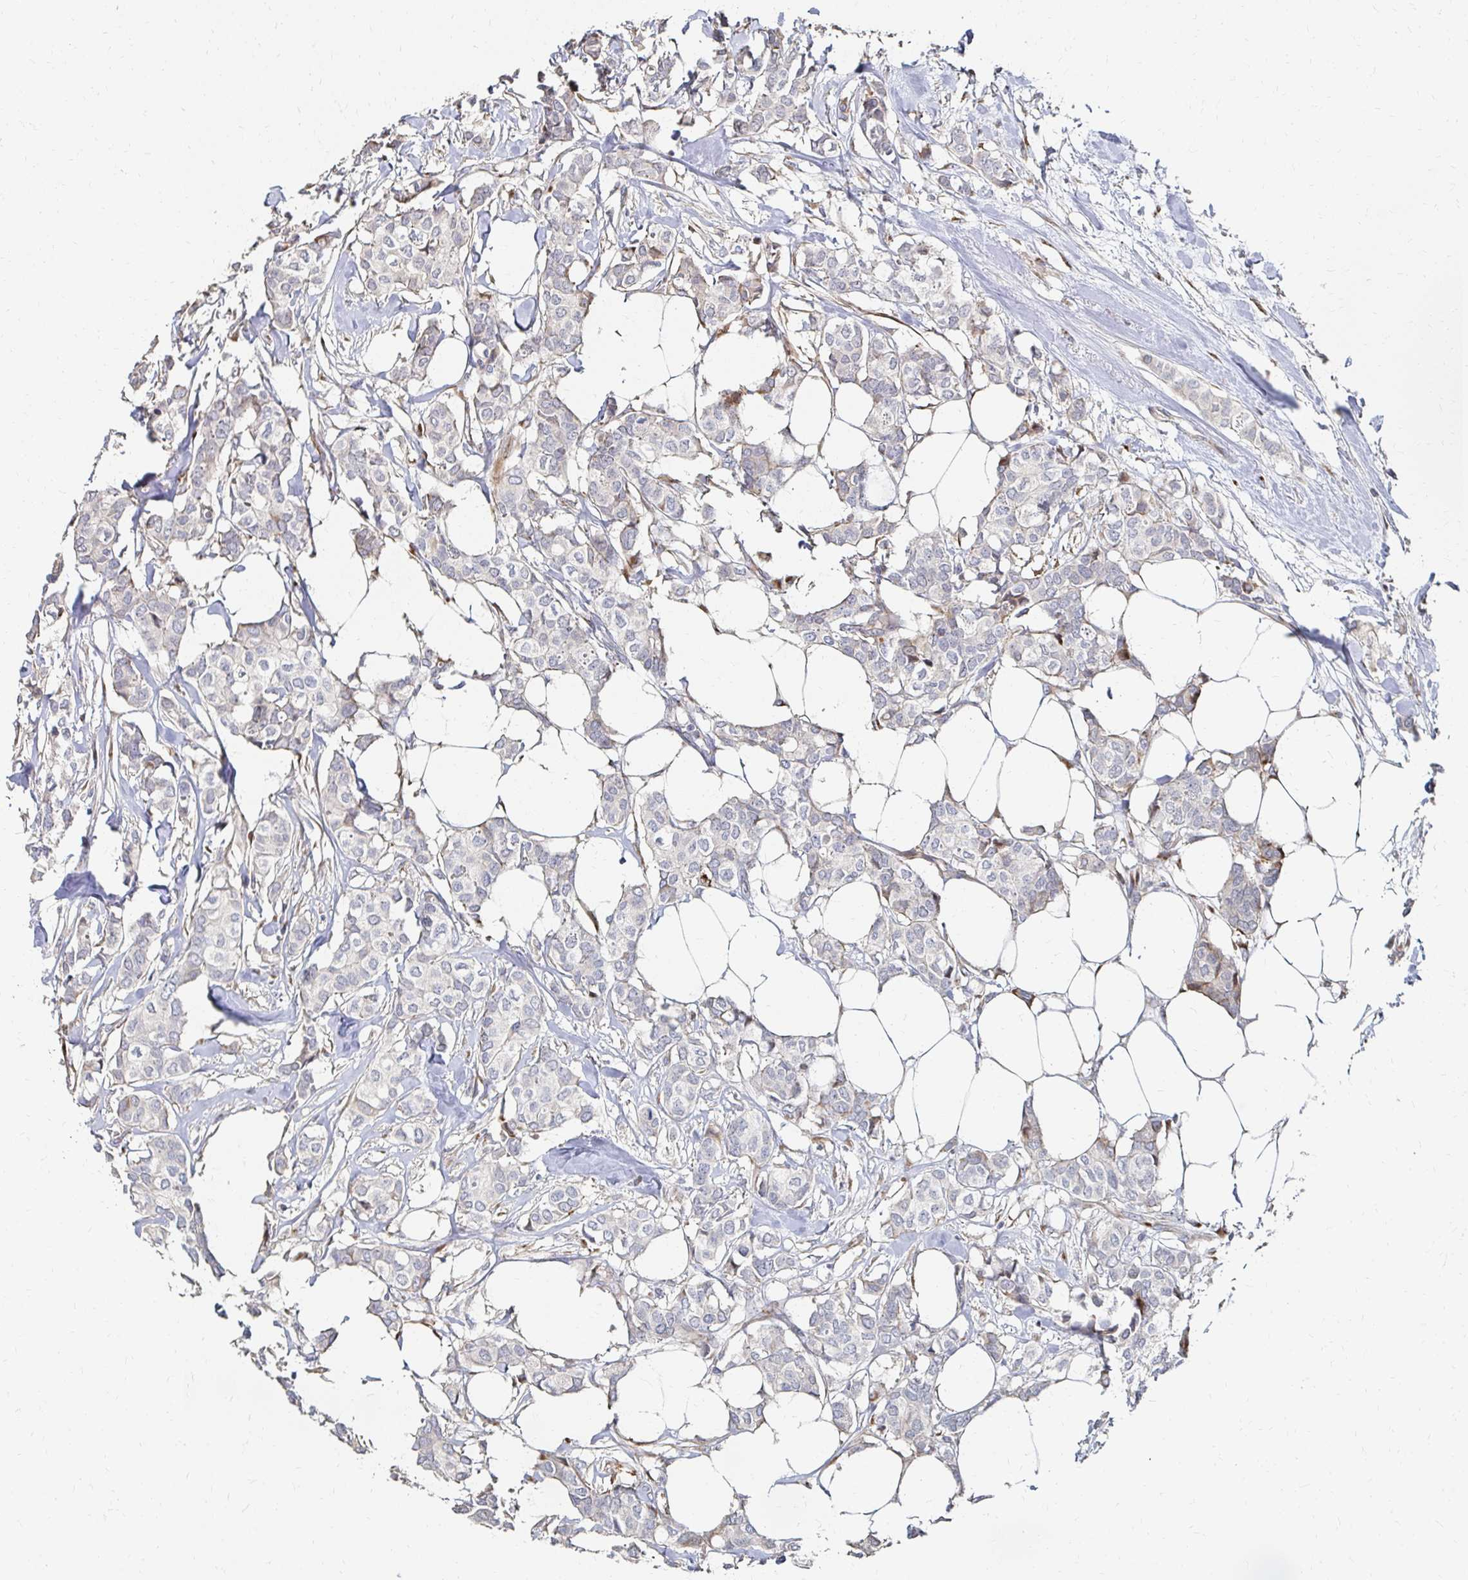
{"staining": {"intensity": "weak", "quantity": "<25%", "location": "cytoplasmic/membranous"}, "tissue": "breast cancer", "cell_type": "Tumor cells", "image_type": "cancer", "snomed": [{"axis": "morphology", "description": "Duct carcinoma"}, {"axis": "topography", "description": "Breast"}], "caption": "Immunohistochemistry (IHC) photomicrograph of human breast cancer stained for a protein (brown), which exhibits no positivity in tumor cells.", "gene": "MAN1A1", "patient": {"sex": "female", "age": 62}}